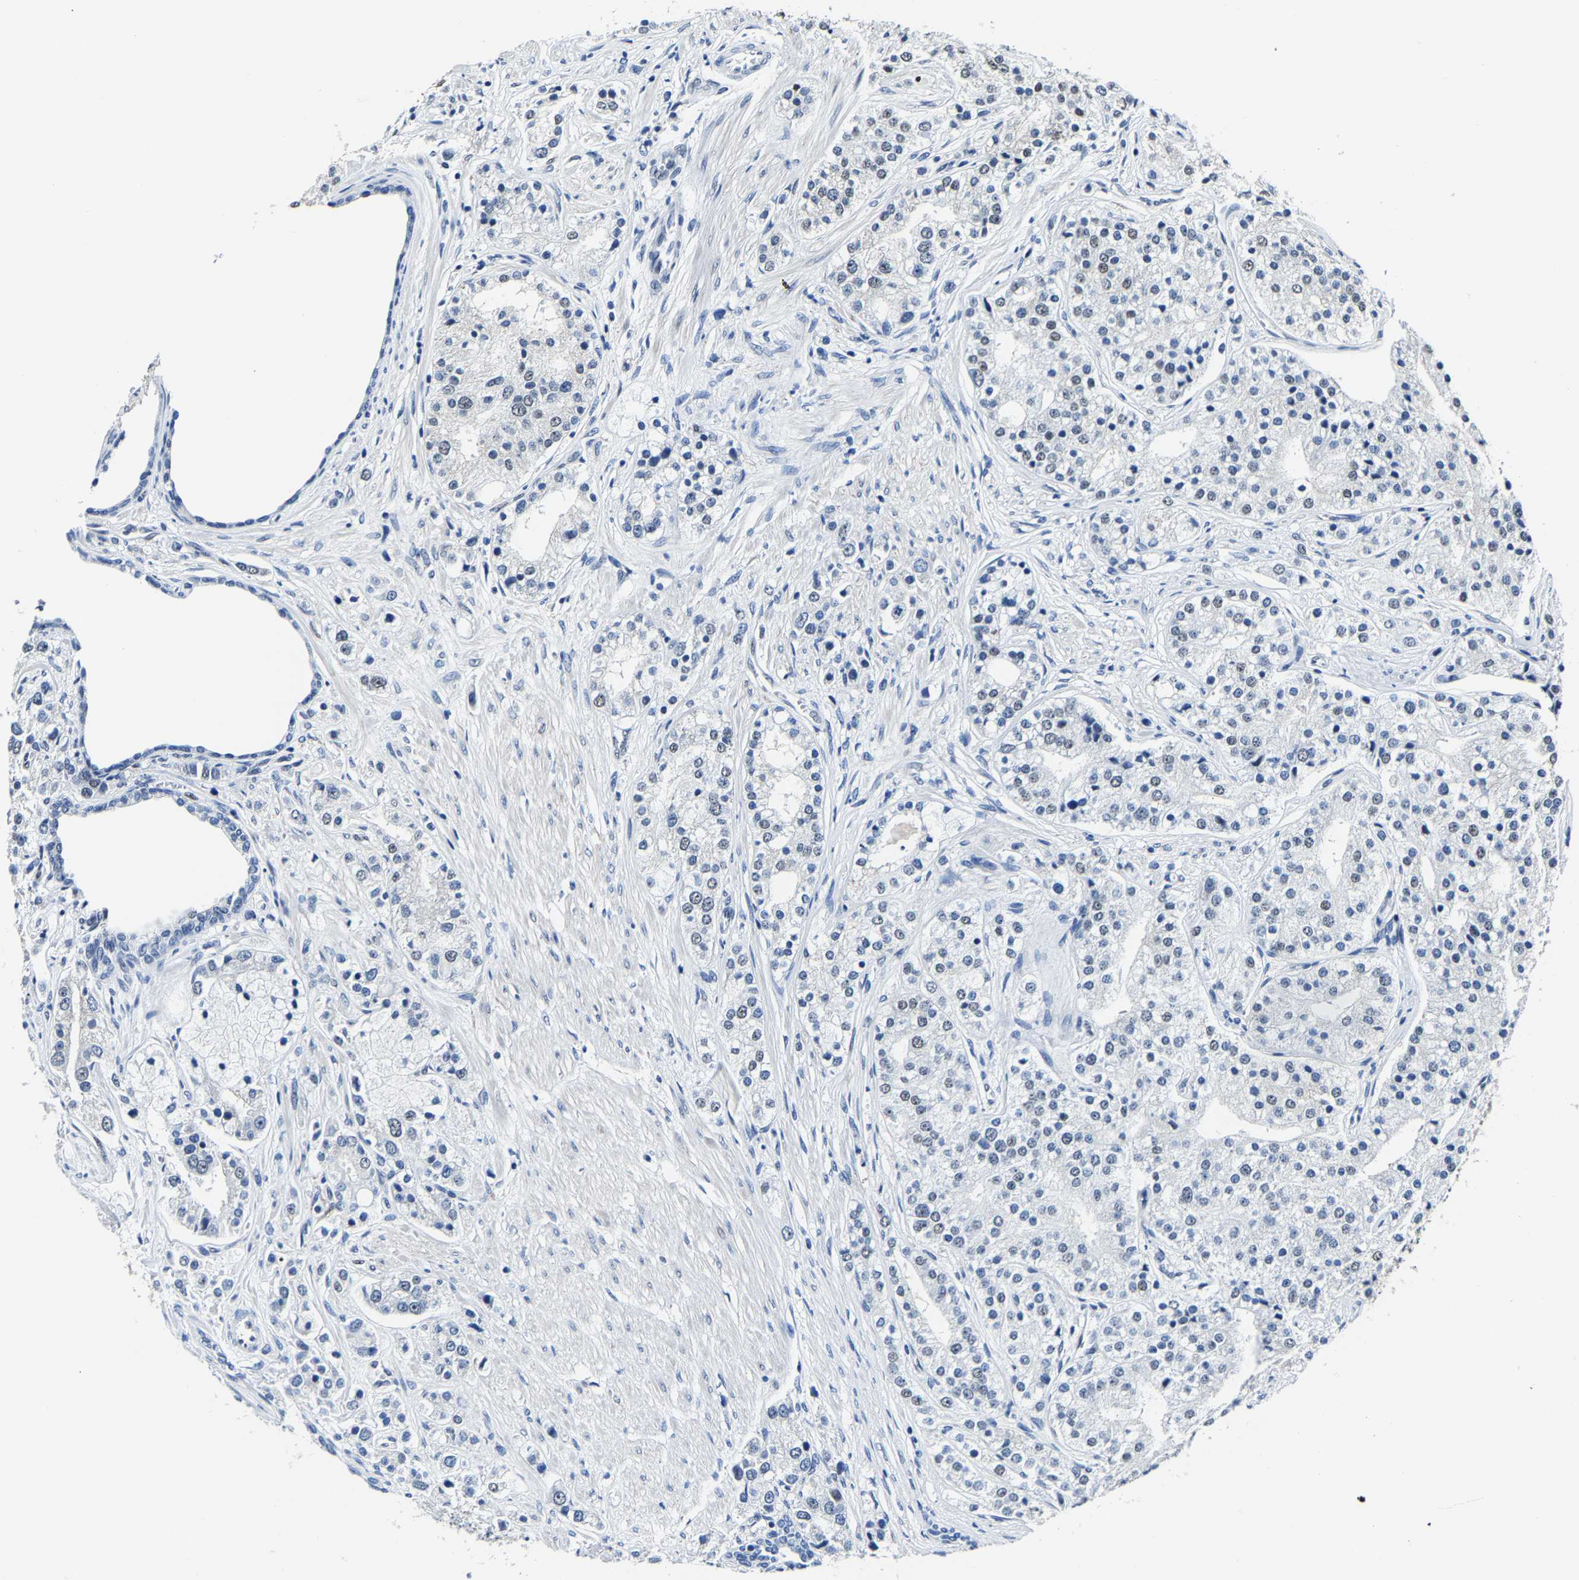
{"staining": {"intensity": "negative", "quantity": "none", "location": "none"}, "tissue": "prostate cancer", "cell_type": "Tumor cells", "image_type": "cancer", "snomed": [{"axis": "morphology", "description": "Adenocarcinoma, High grade"}, {"axis": "topography", "description": "Prostate"}], "caption": "This is an immunohistochemistry (IHC) histopathology image of prostate cancer (adenocarcinoma (high-grade)). There is no expression in tumor cells.", "gene": "METTL1", "patient": {"sex": "male", "age": 50}}